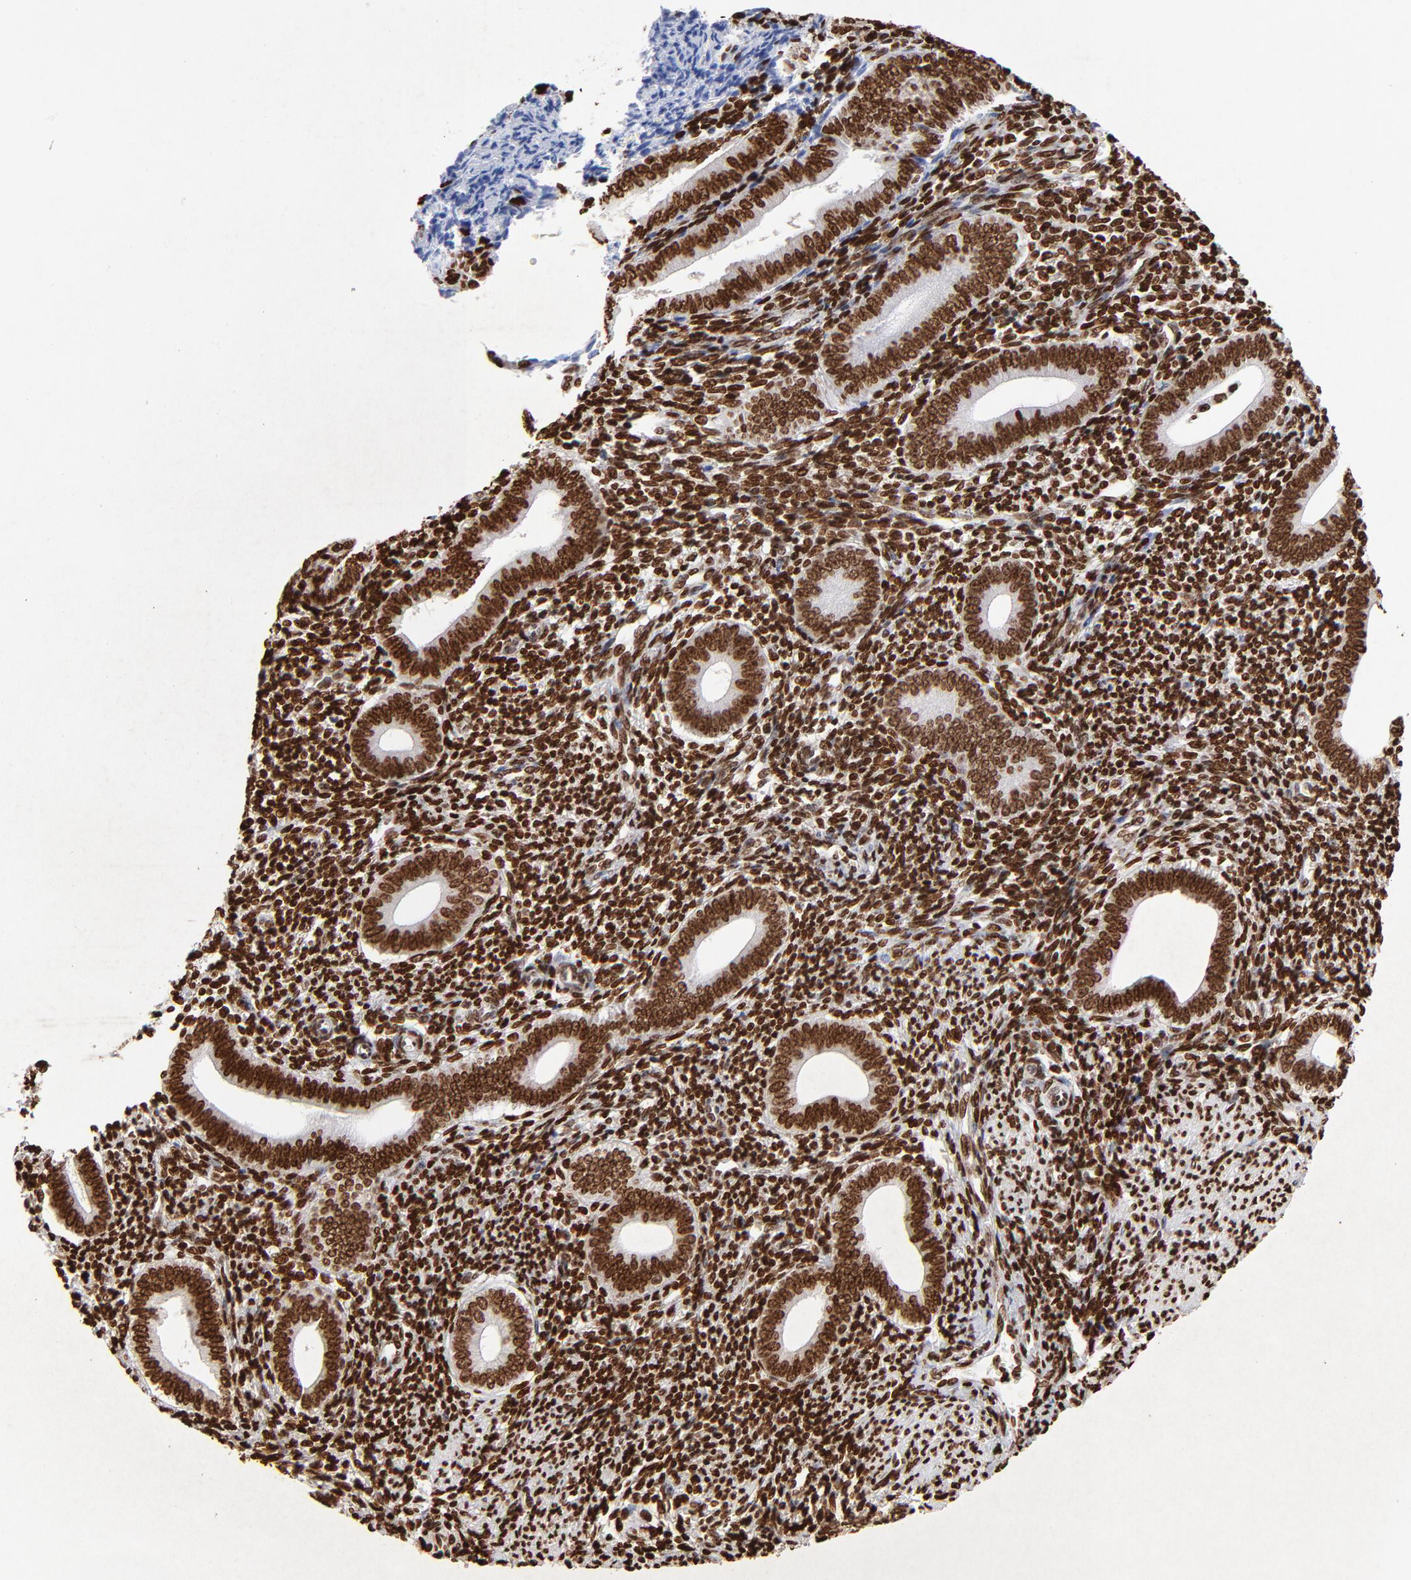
{"staining": {"intensity": "strong", "quantity": ">75%", "location": "nuclear"}, "tissue": "endometrium", "cell_type": "Cells in endometrial stroma", "image_type": "normal", "snomed": [{"axis": "morphology", "description": "Normal tissue, NOS"}, {"axis": "topography", "description": "Uterus"}, {"axis": "topography", "description": "Endometrium"}], "caption": "High-magnification brightfield microscopy of normal endometrium stained with DAB (brown) and counterstained with hematoxylin (blue). cells in endometrial stroma exhibit strong nuclear staining is appreciated in about>75% of cells. (DAB IHC with brightfield microscopy, high magnification).", "gene": "FBH1", "patient": {"sex": "female", "age": 33}}